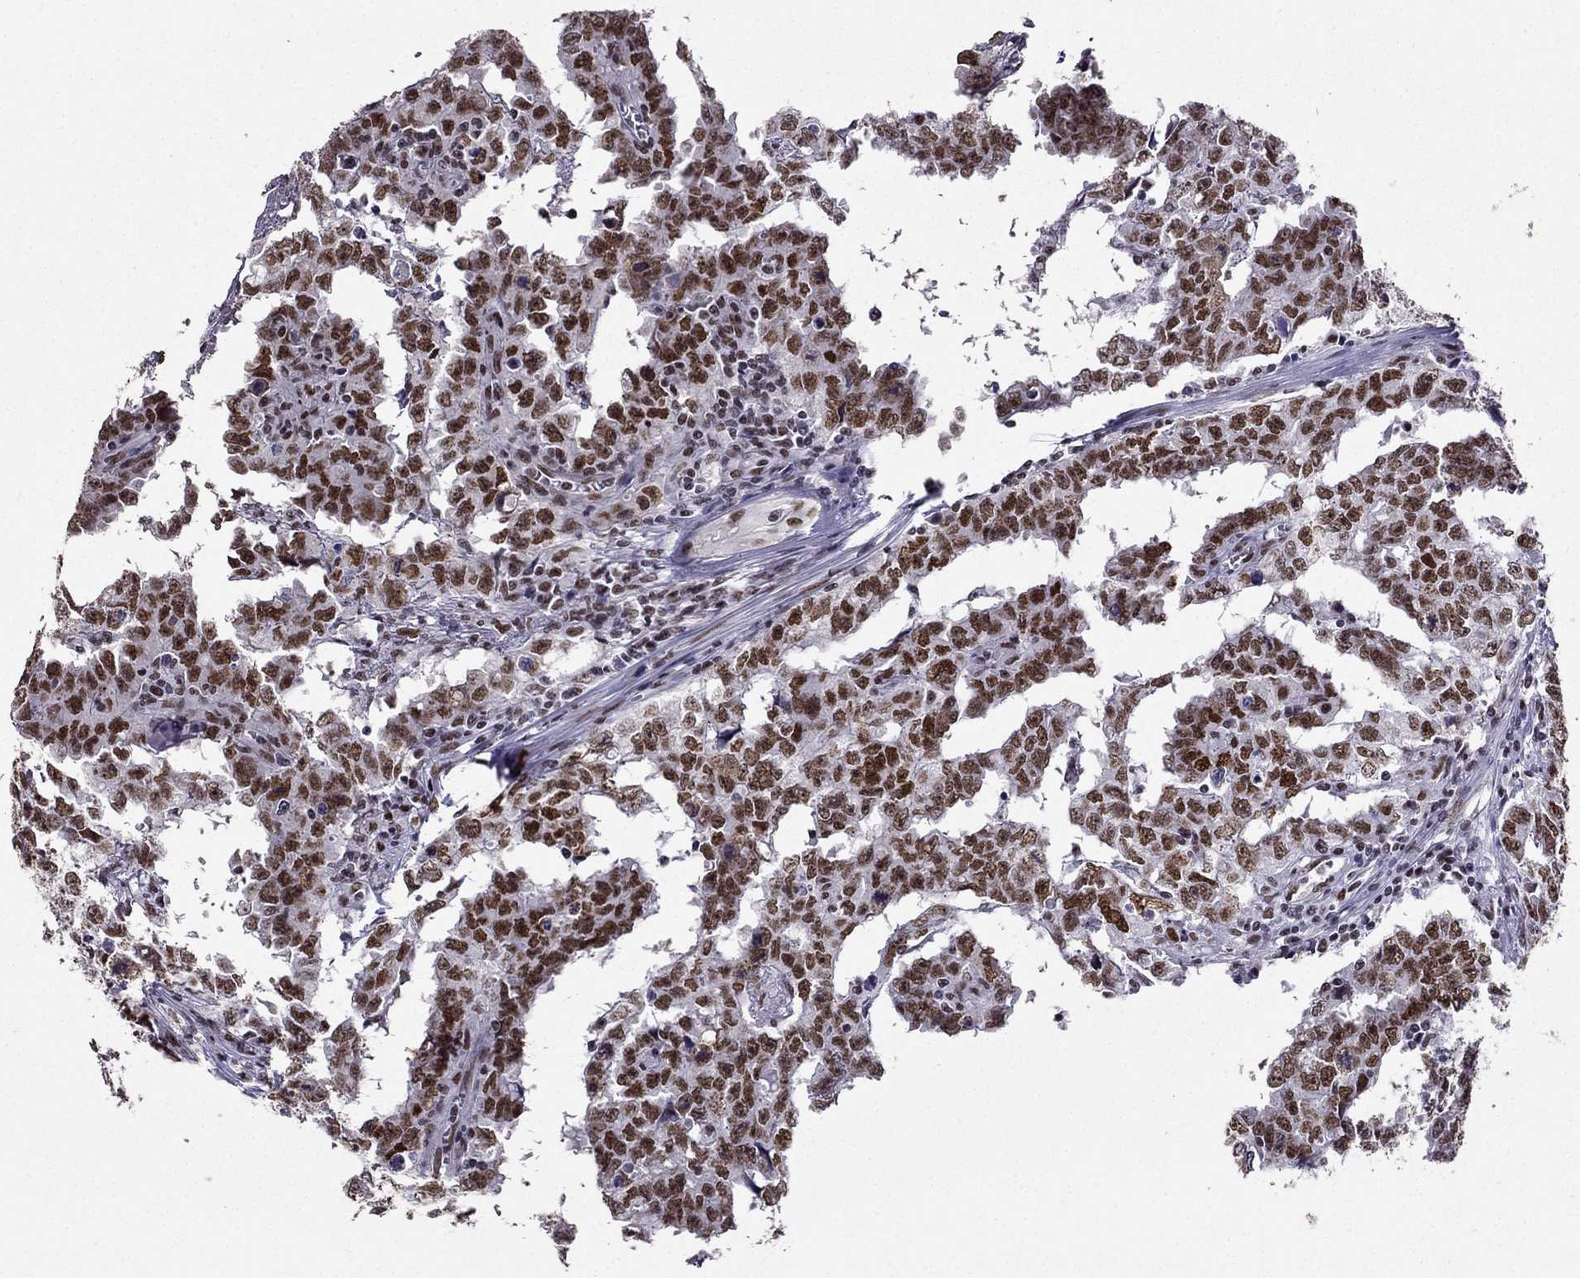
{"staining": {"intensity": "strong", "quantity": ">75%", "location": "nuclear"}, "tissue": "testis cancer", "cell_type": "Tumor cells", "image_type": "cancer", "snomed": [{"axis": "morphology", "description": "Carcinoma, Embryonal, NOS"}, {"axis": "topography", "description": "Testis"}], "caption": "Tumor cells demonstrate strong nuclear positivity in about >75% of cells in testis cancer (embryonal carcinoma).", "gene": "ZNF420", "patient": {"sex": "male", "age": 22}}